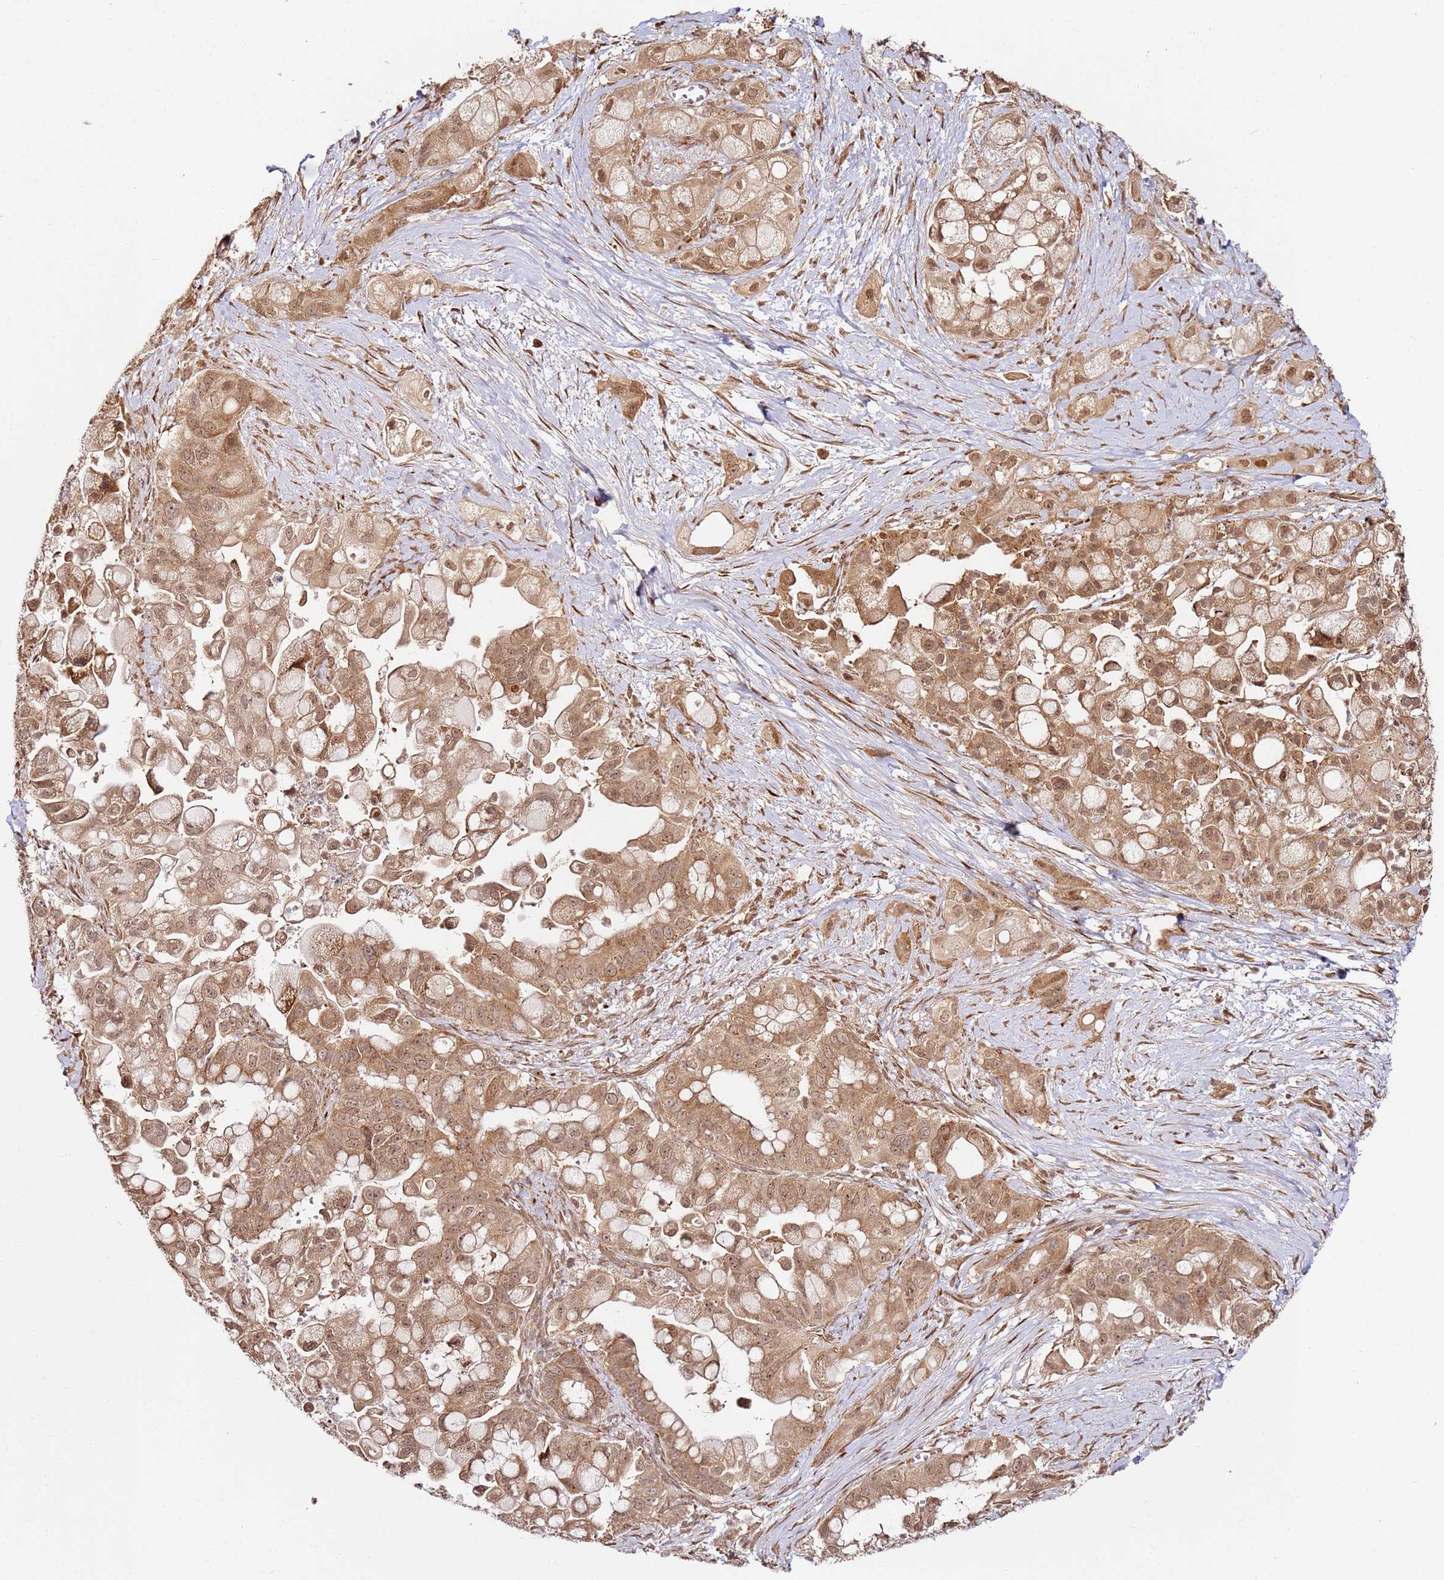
{"staining": {"intensity": "moderate", "quantity": ">75%", "location": "cytoplasmic/membranous,nuclear"}, "tissue": "pancreatic cancer", "cell_type": "Tumor cells", "image_type": "cancer", "snomed": [{"axis": "morphology", "description": "Adenocarcinoma, NOS"}, {"axis": "topography", "description": "Pancreas"}], "caption": "A histopathology image of pancreatic cancer (adenocarcinoma) stained for a protein exhibits moderate cytoplasmic/membranous and nuclear brown staining in tumor cells. Nuclei are stained in blue.", "gene": "RPS3A", "patient": {"sex": "male", "age": 68}}